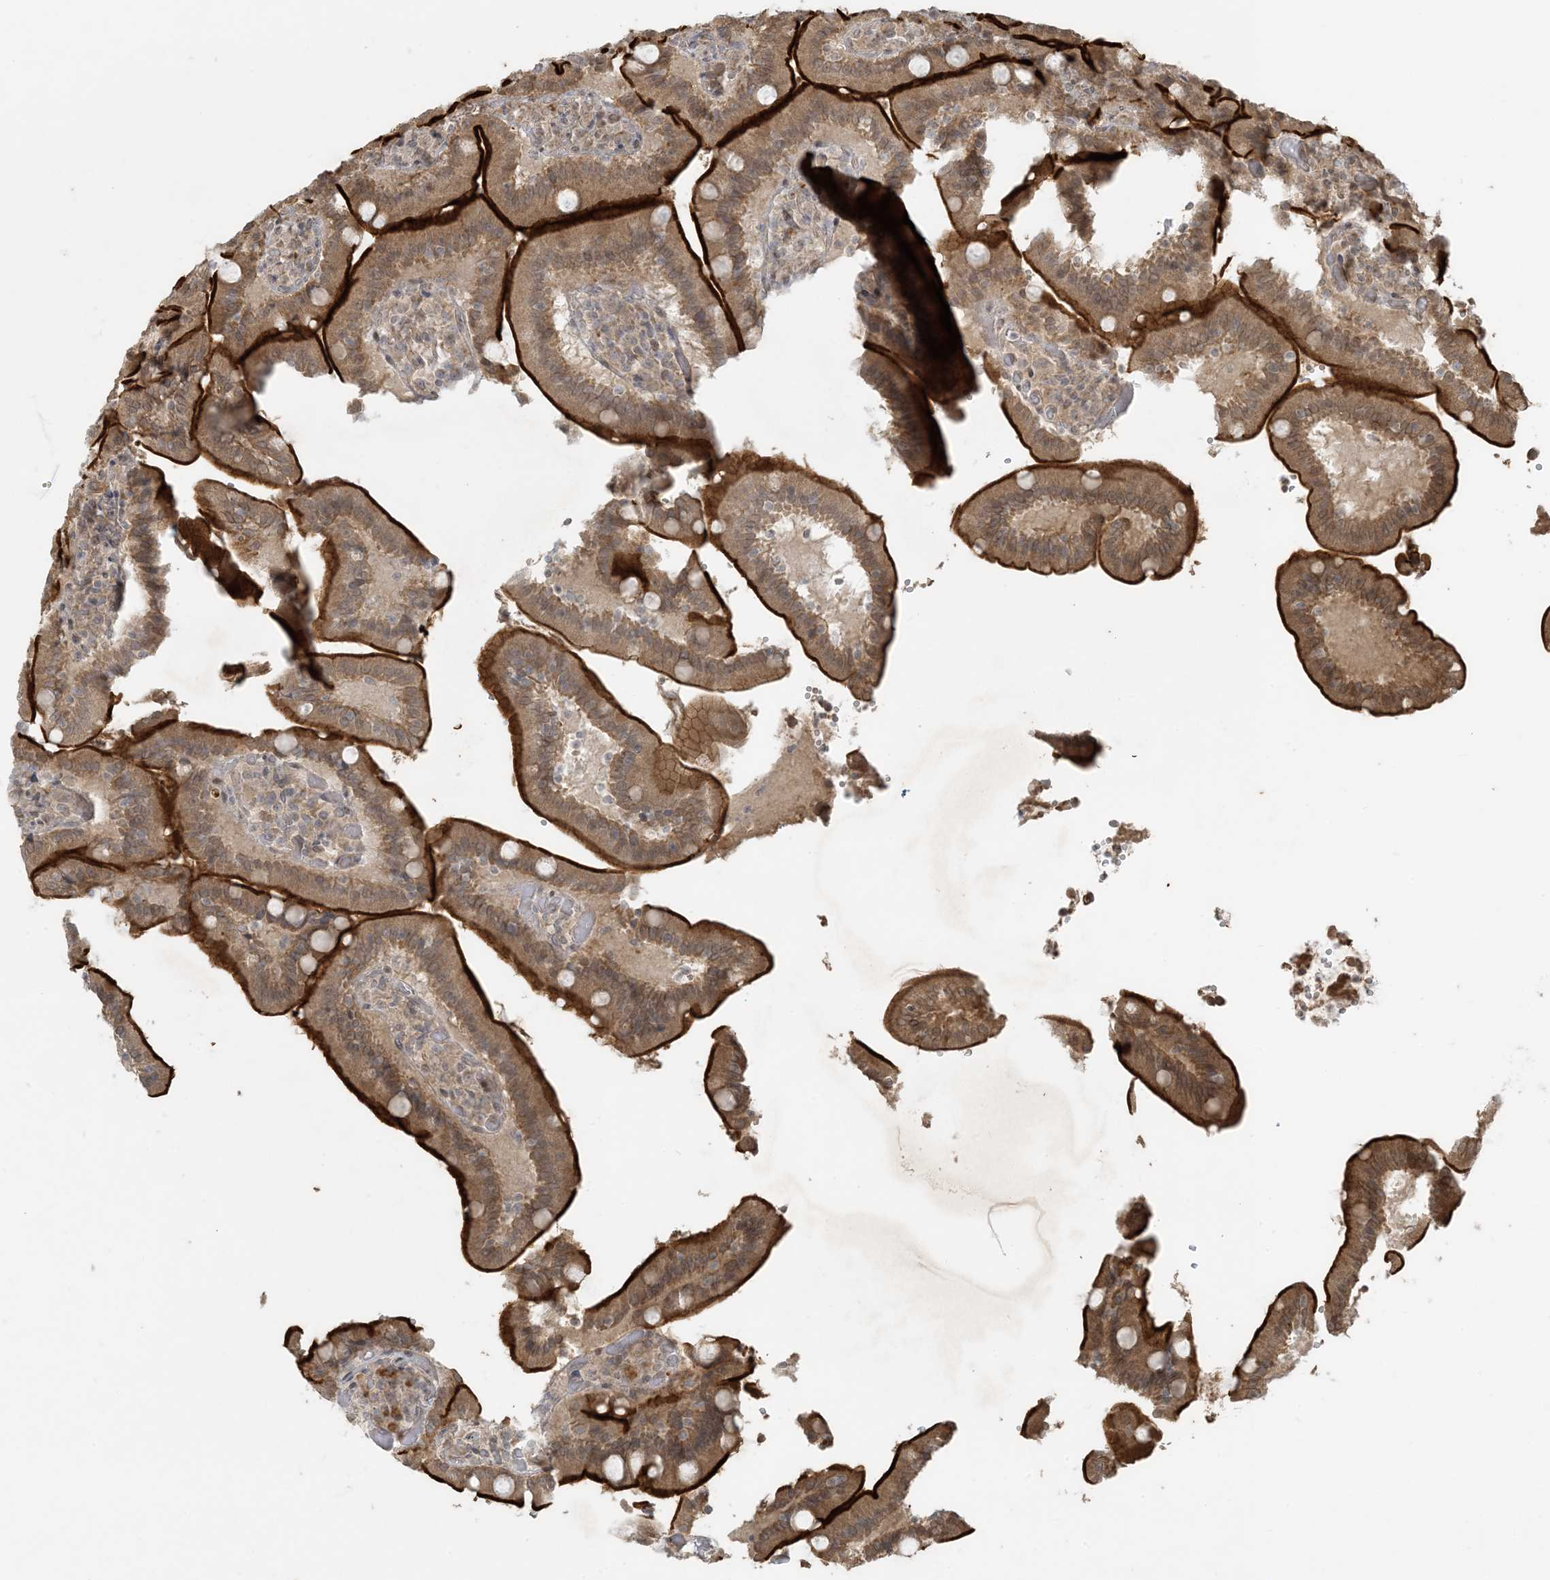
{"staining": {"intensity": "strong", "quantity": ">75%", "location": "cytoplasmic/membranous"}, "tissue": "duodenum", "cell_type": "Glandular cells", "image_type": "normal", "snomed": [{"axis": "morphology", "description": "Normal tissue, NOS"}, {"axis": "topography", "description": "Duodenum"}], "caption": "Immunohistochemistry (IHC) image of normal duodenum stained for a protein (brown), which shows high levels of strong cytoplasmic/membranous staining in approximately >75% of glandular cells.", "gene": "BCORL1", "patient": {"sex": "female", "age": 62}}